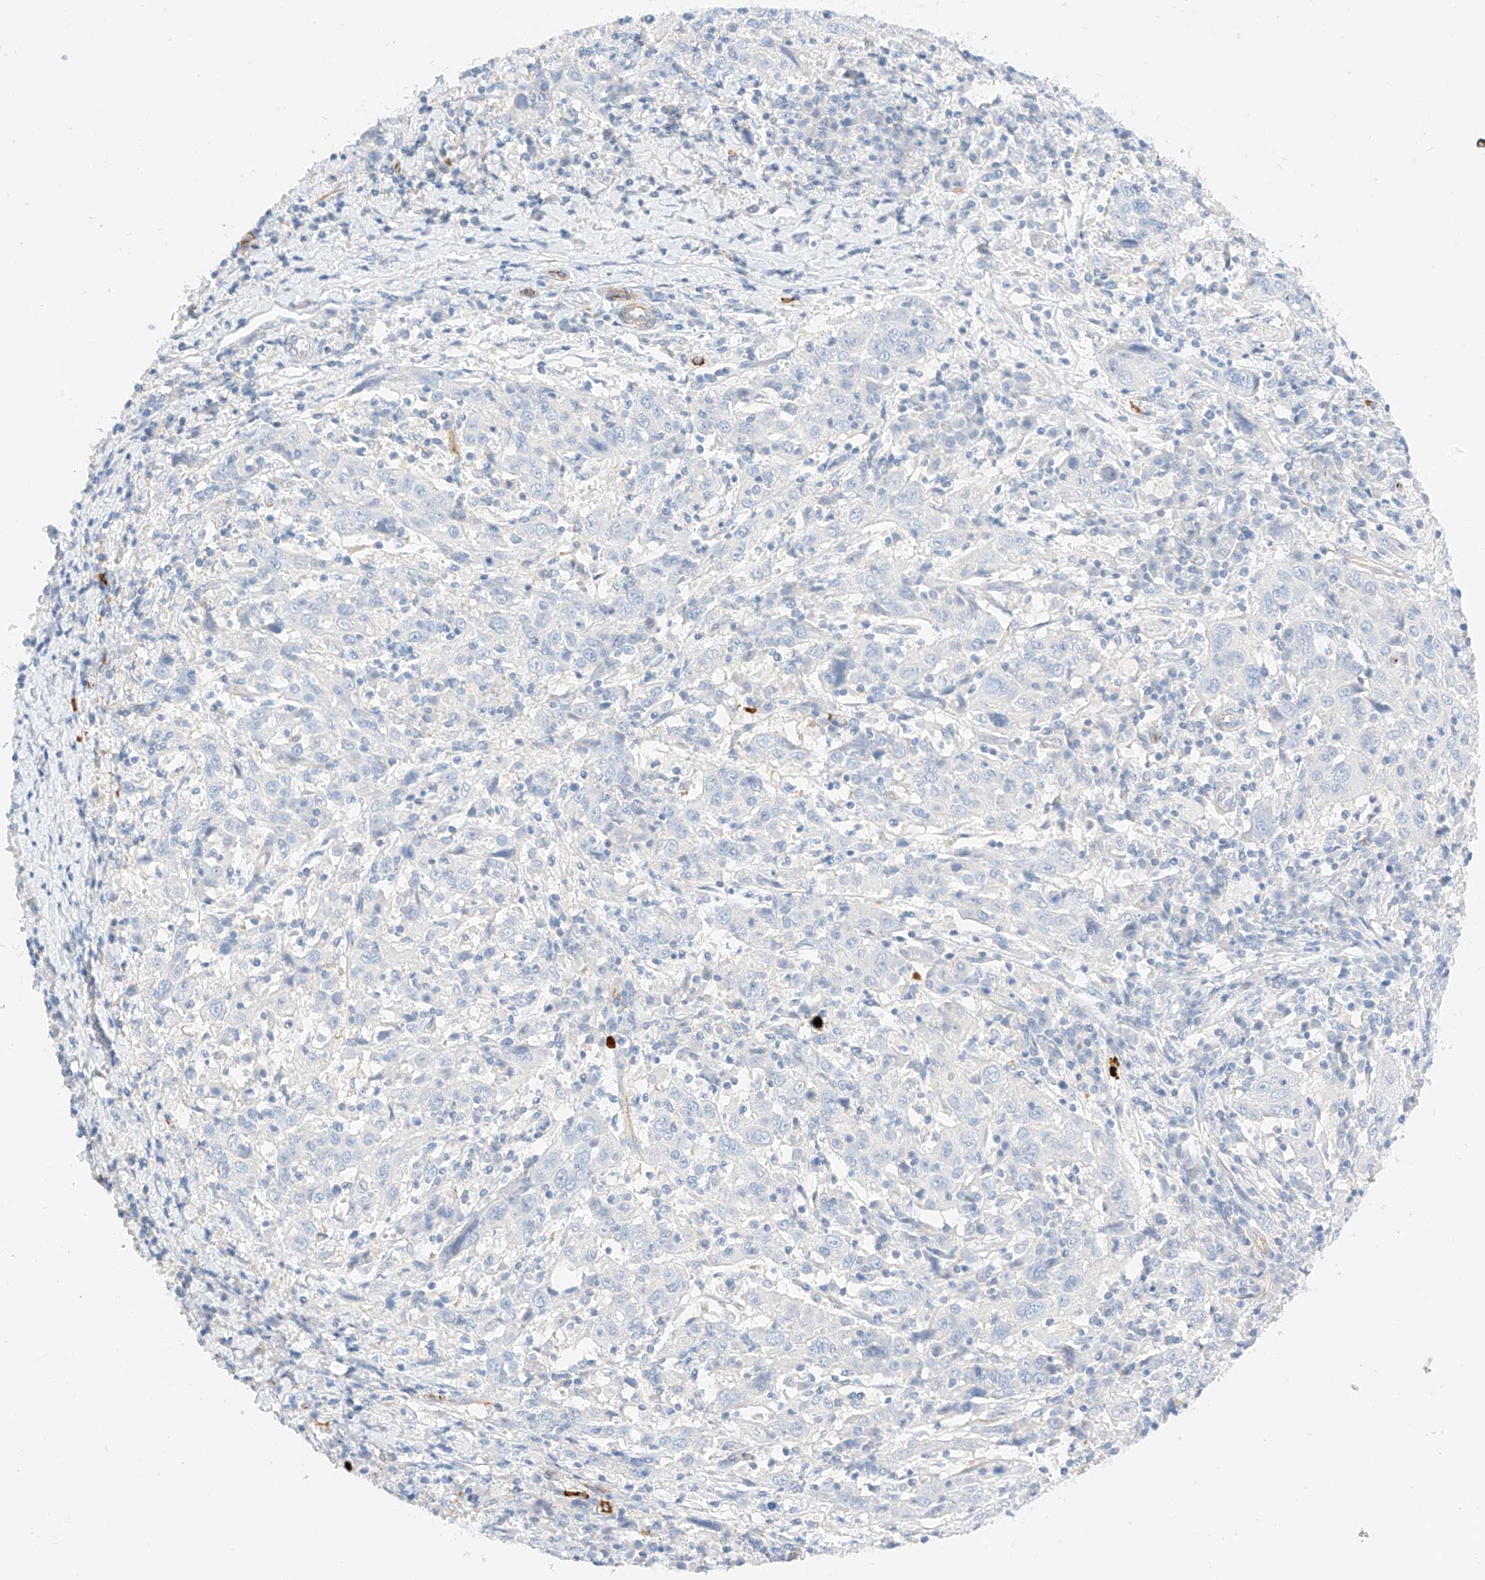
{"staining": {"intensity": "negative", "quantity": "none", "location": "none"}, "tissue": "cervical cancer", "cell_type": "Tumor cells", "image_type": "cancer", "snomed": [{"axis": "morphology", "description": "Squamous cell carcinoma, NOS"}, {"axis": "topography", "description": "Cervix"}], "caption": "Immunohistochemistry of human cervical cancer (squamous cell carcinoma) displays no expression in tumor cells.", "gene": "CDCP2", "patient": {"sex": "female", "age": 46}}